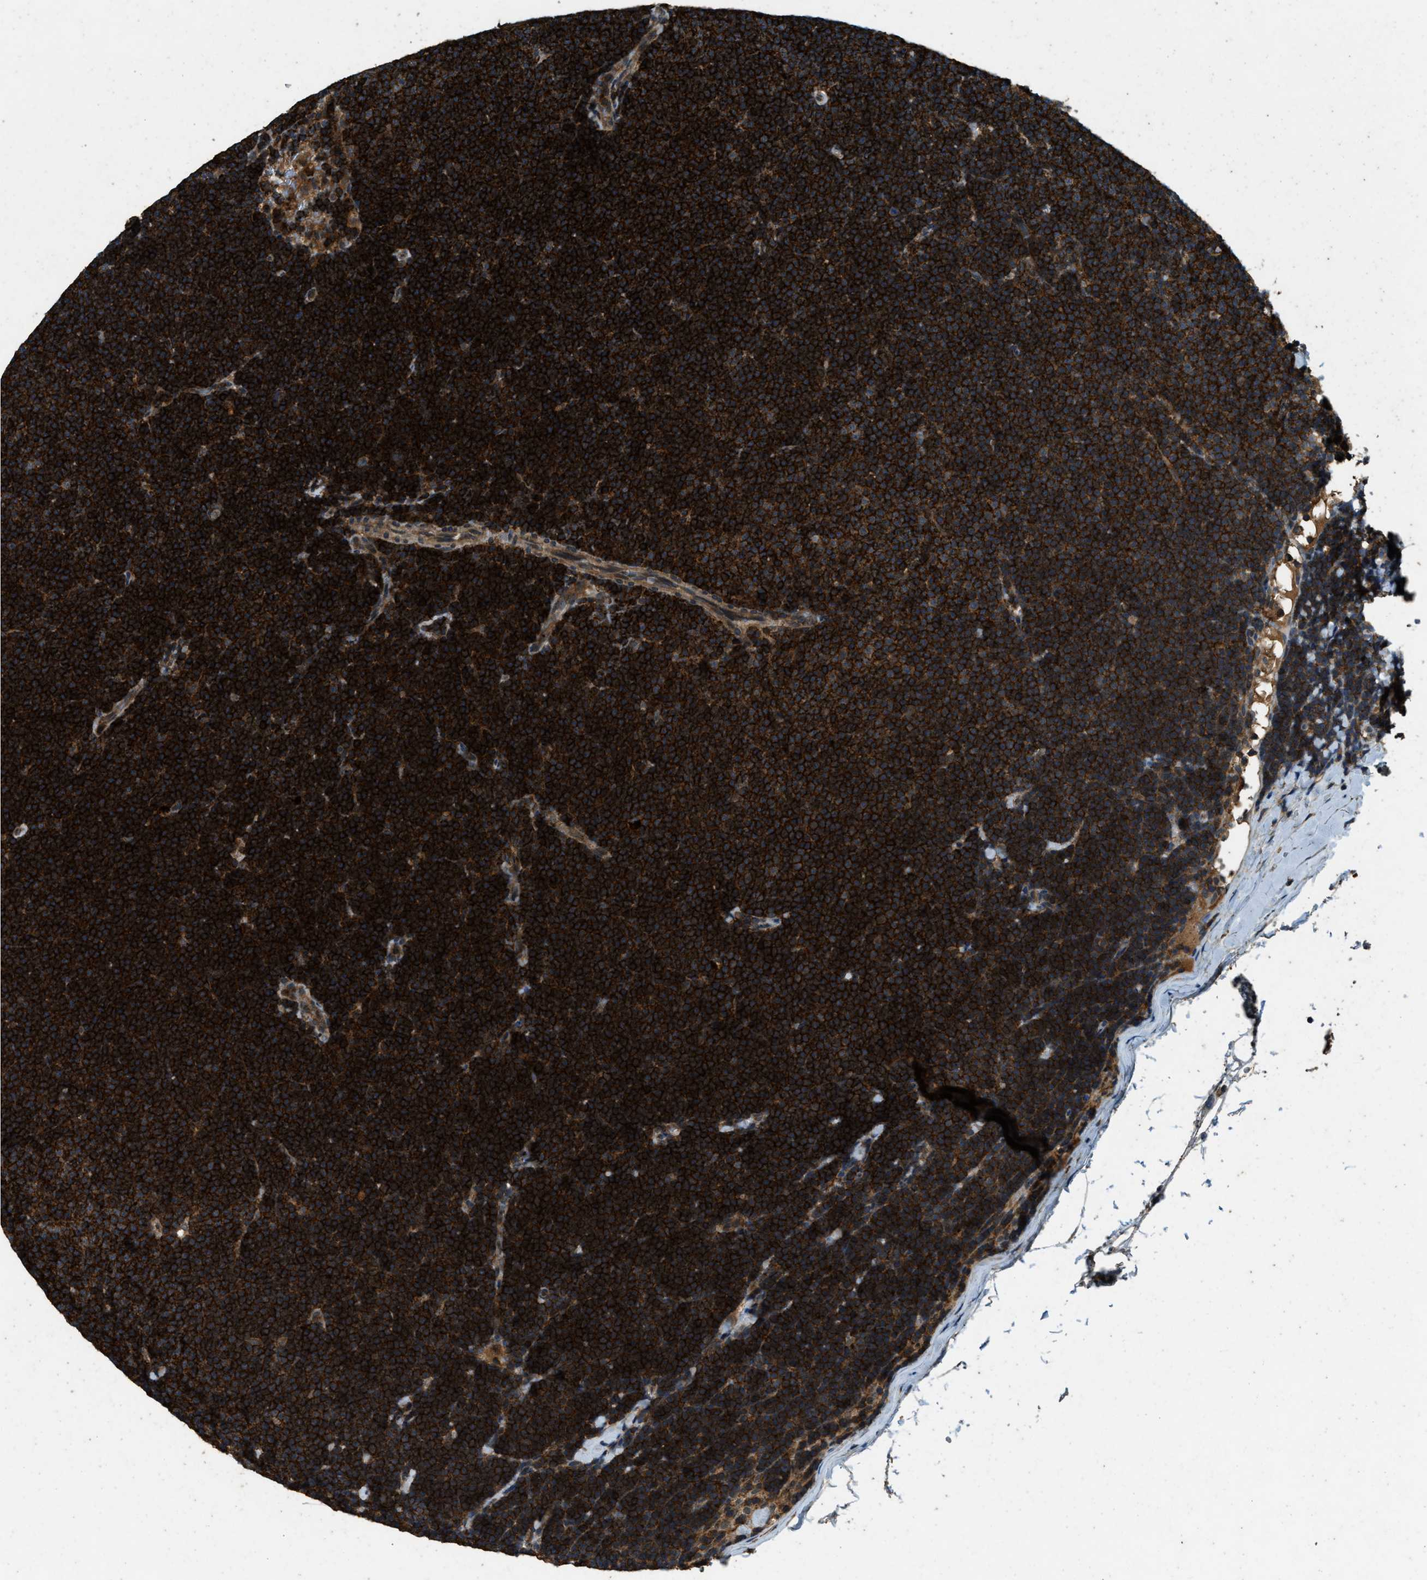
{"staining": {"intensity": "strong", "quantity": ">75%", "location": "cytoplasmic/membranous"}, "tissue": "lymphoma", "cell_type": "Tumor cells", "image_type": "cancer", "snomed": [{"axis": "morphology", "description": "Malignant lymphoma, non-Hodgkin's type, Low grade"}, {"axis": "topography", "description": "Lymph node"}], "caption": "Brown immunohistochemical staining in lymphoma shows strong cytoplasmic/membranous expression in about >75% of tumor cells.", "gene": "ATP8B1", "patient": {"sex": "female", "age": 53}}